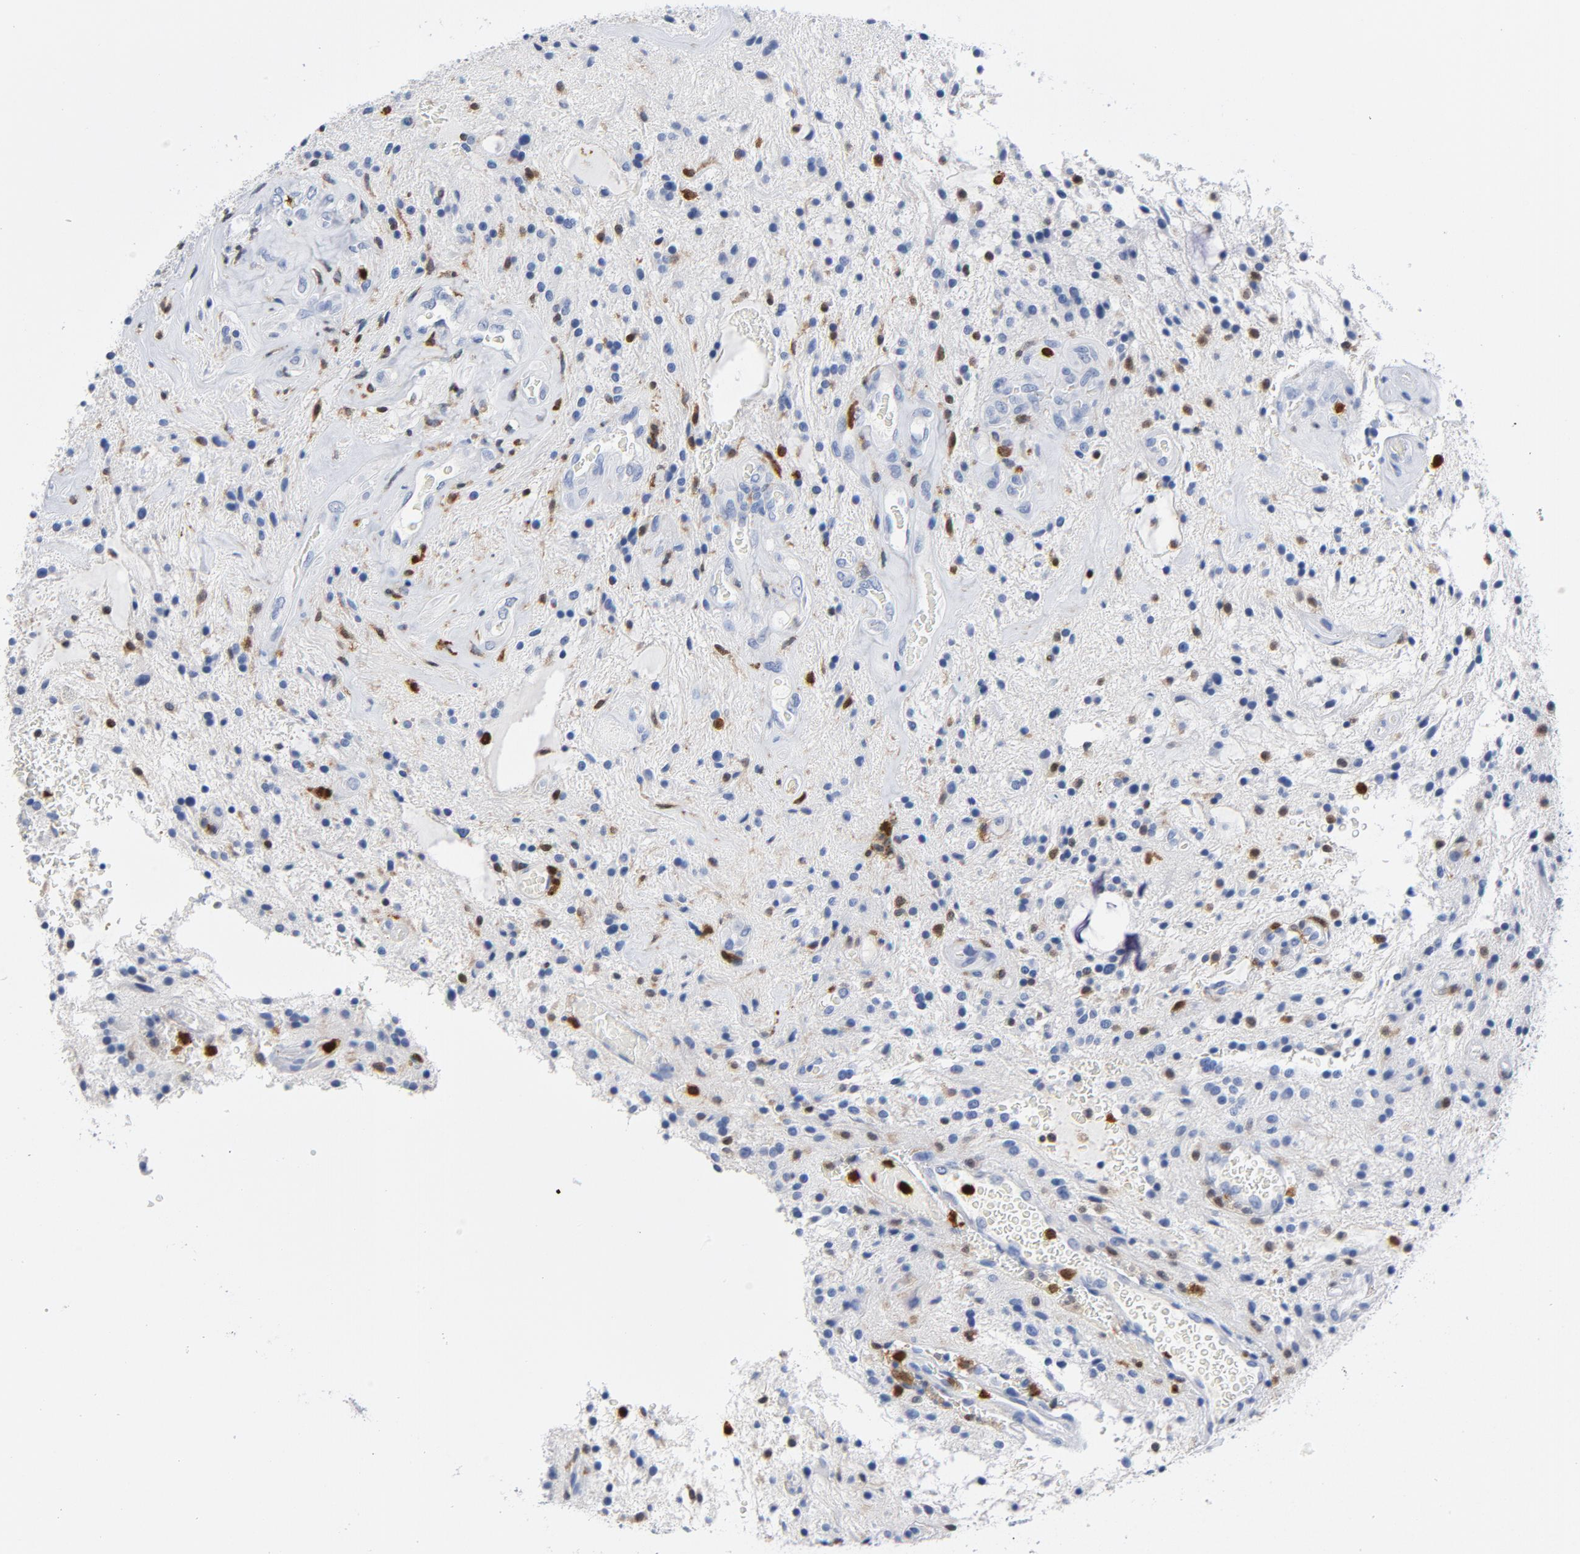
{"staining": {"intensity": "negative", "quantity": "none", "location": "none"}, "tissue": "glioma", "cell_type": "Tumor cells", "image_type": "cancer", "snomed": [{"axis": "morphology", "description": "Glioma, malignant, NOS"}, {"axis": "topography", "description": "Cerebellum"}], "caption": "Protein analysis of malignant glioma shows no significant expression in tumor cells. (Brightfield microscopy of DAB (3,3'-diaminobenzidine) IHC at high magnification).", "gene": "NCF1", "patient": {"sex": "female", "age": 10}}